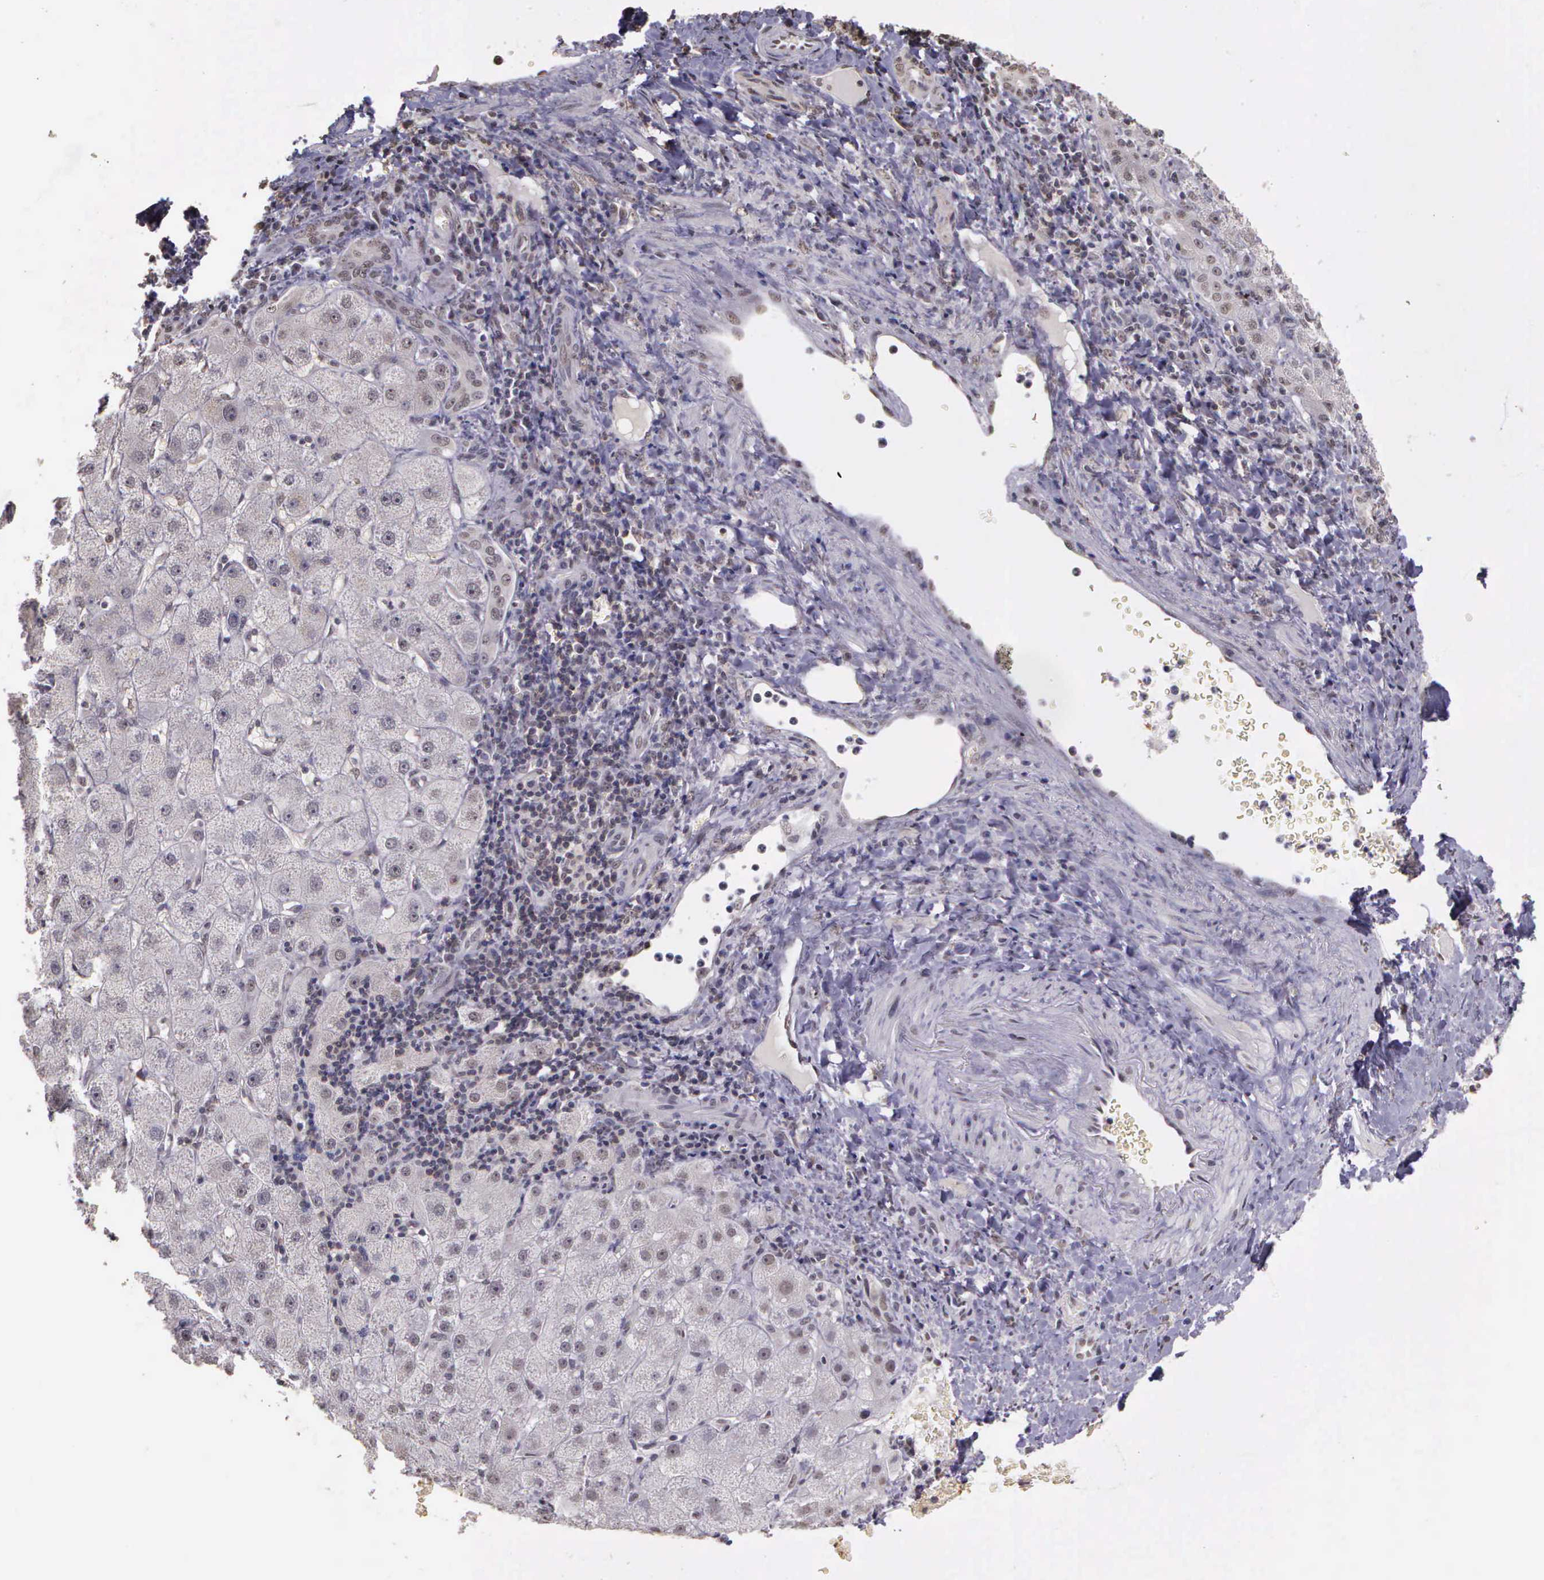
{"staining": {"intensity": "negative", "quantity": "none", "location": "none"}, "tissue": "liver cancer", "cell_type": "Tumor cells", "image_type": "cancer", "snomed": [{"axis": "morphology", "description": "Cholangiocarcinoma"}, {"axis": "topography", "description": "Liver"}], "caption": "Immunohistochemistry (IHC) photomicrograph of neoplastic tissue: cholangiocarcinoma (liver) stained with DAB (3,3'-diaminobenzidine) displays no significant protein positivity in tumor cells. (DAB (3,3'-diaminobenzidine) immunohistochemistry (IHC) visualized using brightfield microscopy, high magnification).", "gene": "ARMCX5", "patient": {"sex": "female", "age": 79}}